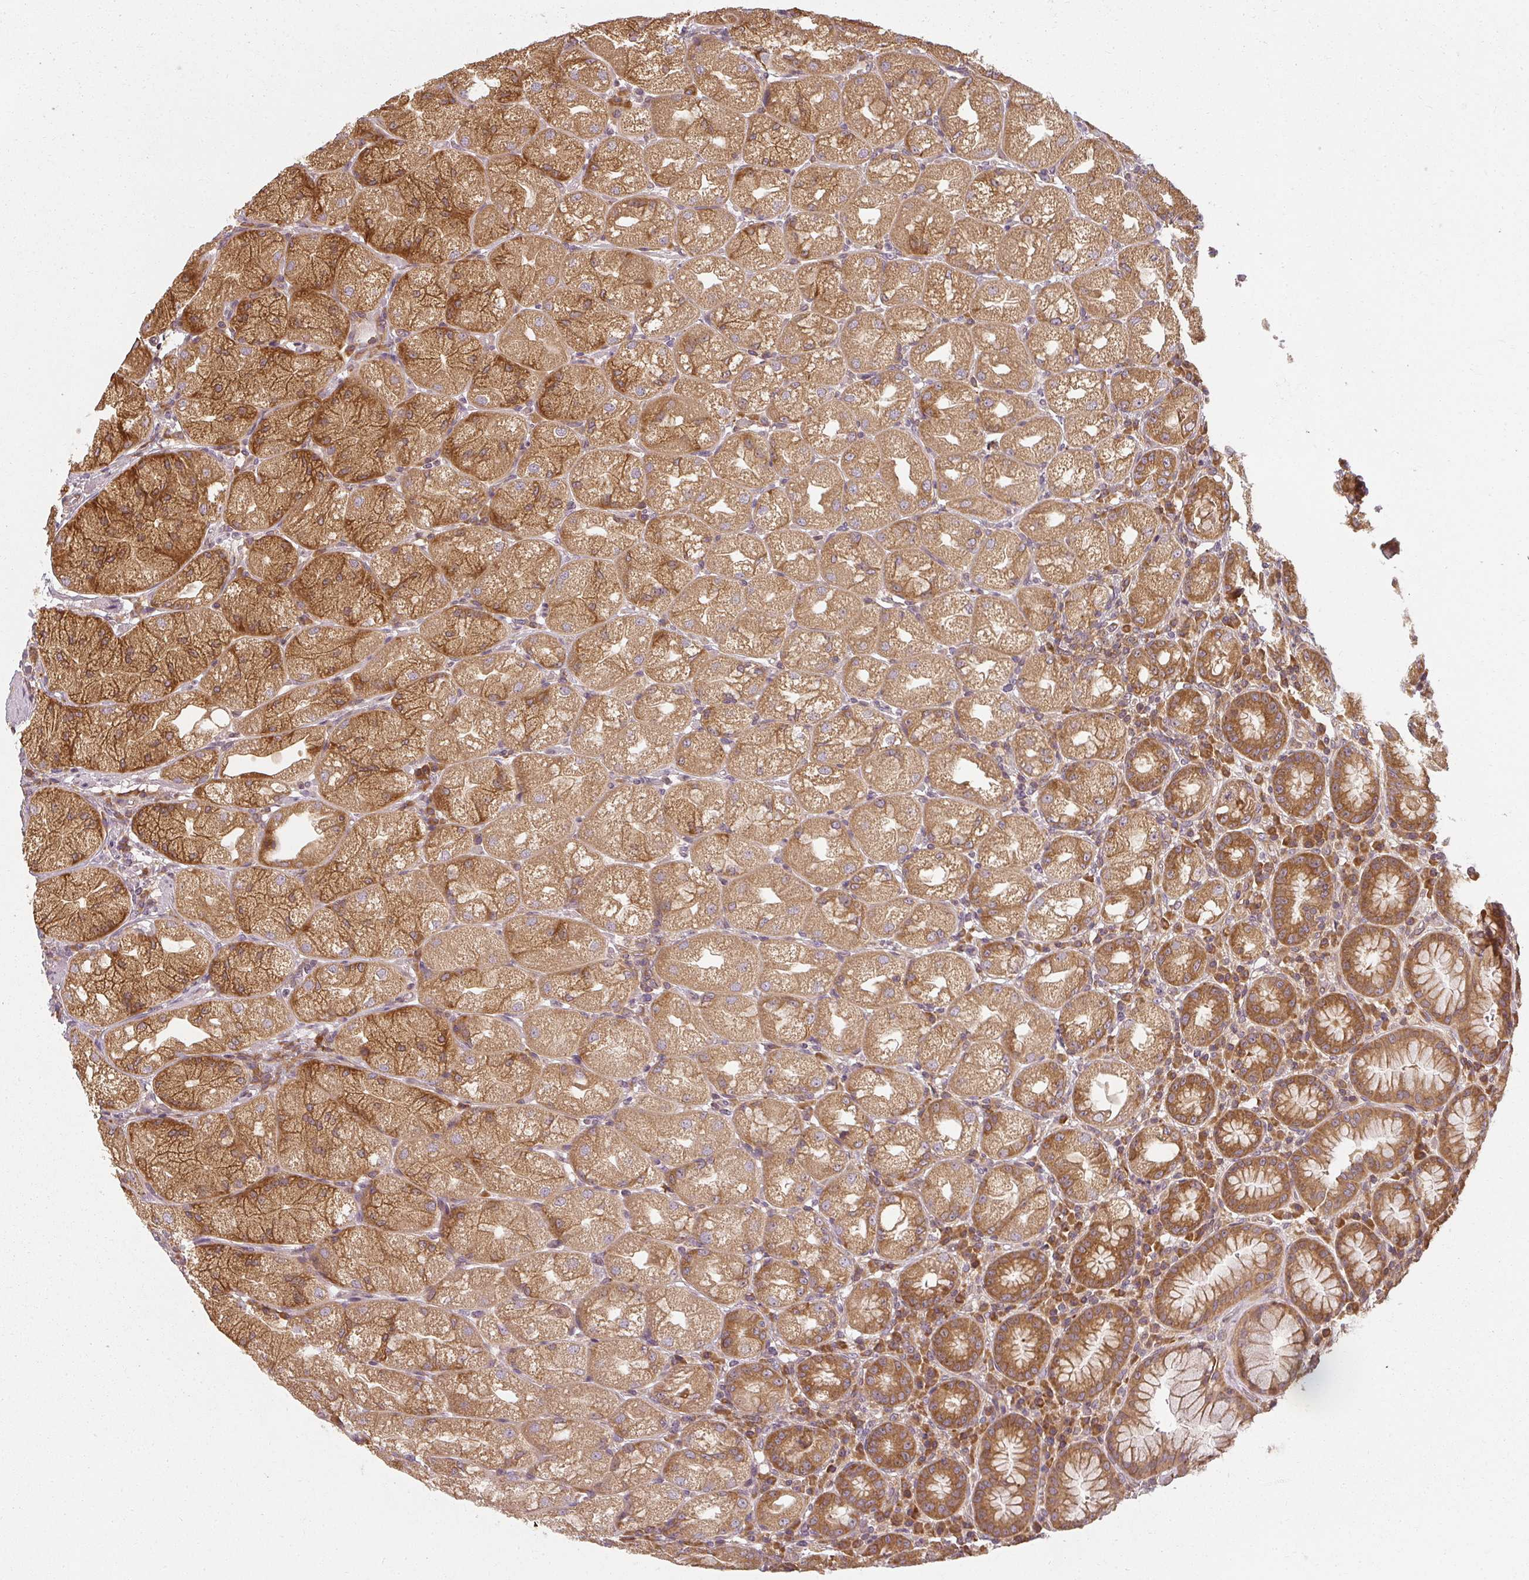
{"staining": {"intensity": "strong", "quantity": ">75%", "location": "cytoplasmic/membranous"}, "tissue": "stomach", "cell_type": "Glandular cells", "image_type": "normal", "snomed": [{"axis": "morphology", "description": "Normal tissue, NOS"}, {"axis": "topography", "description": "Stomach, upper"}], "caption": "The photomicrograph exhibits a brown stain indicating the presence of a protein in the cytoplasmic/membranous of glandular cells in stomach. Nuclei are stained in blue.", "gene": "RPL24", "patient": {"sex": "male", "age": 52}}